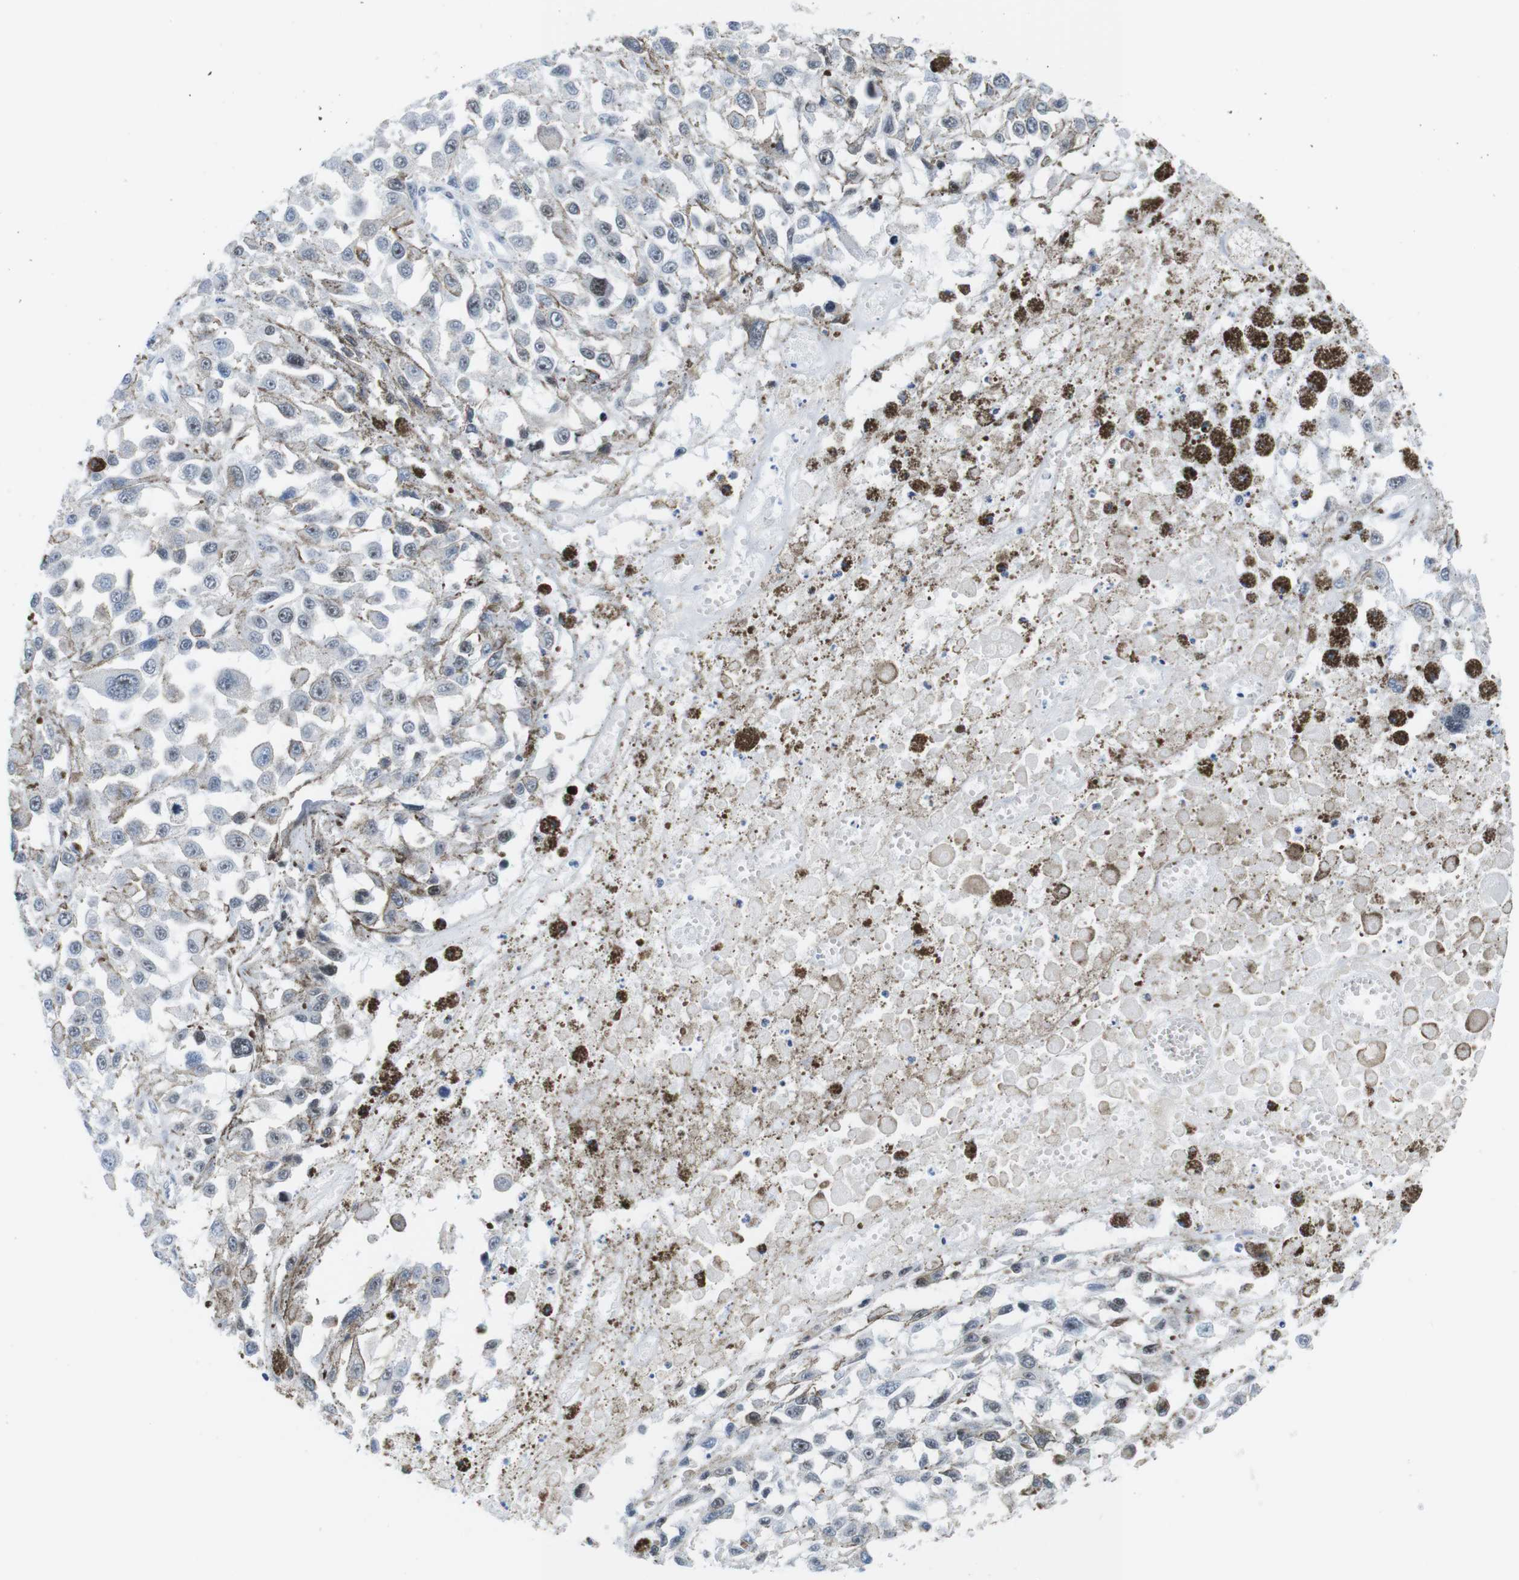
{"staining": {"intensity": "weak", "quantity": "<25%", "location": "nuclear"}, "tissue": "melanoma", "cell_type": "Tumor cells", "image_type": "cancer", "snomed": [{"axis": "morphology", "description": "Malignant melanoma, Metastatic site"}, {"axis": "topography", "description": "Lymph node"}], "caption": "A high-resolution histopathology image shows IHC staining of malignant melanoma (metastatic site), which reveals no significant expression in tumor cells. The staining is performed using DAB (3,3'-diaminobenzidine) brown chromogen with nuclei counter-stained in using hematoxylin.", "gene": "NIFK", "patient": {"sex": "male", "age": 59}}